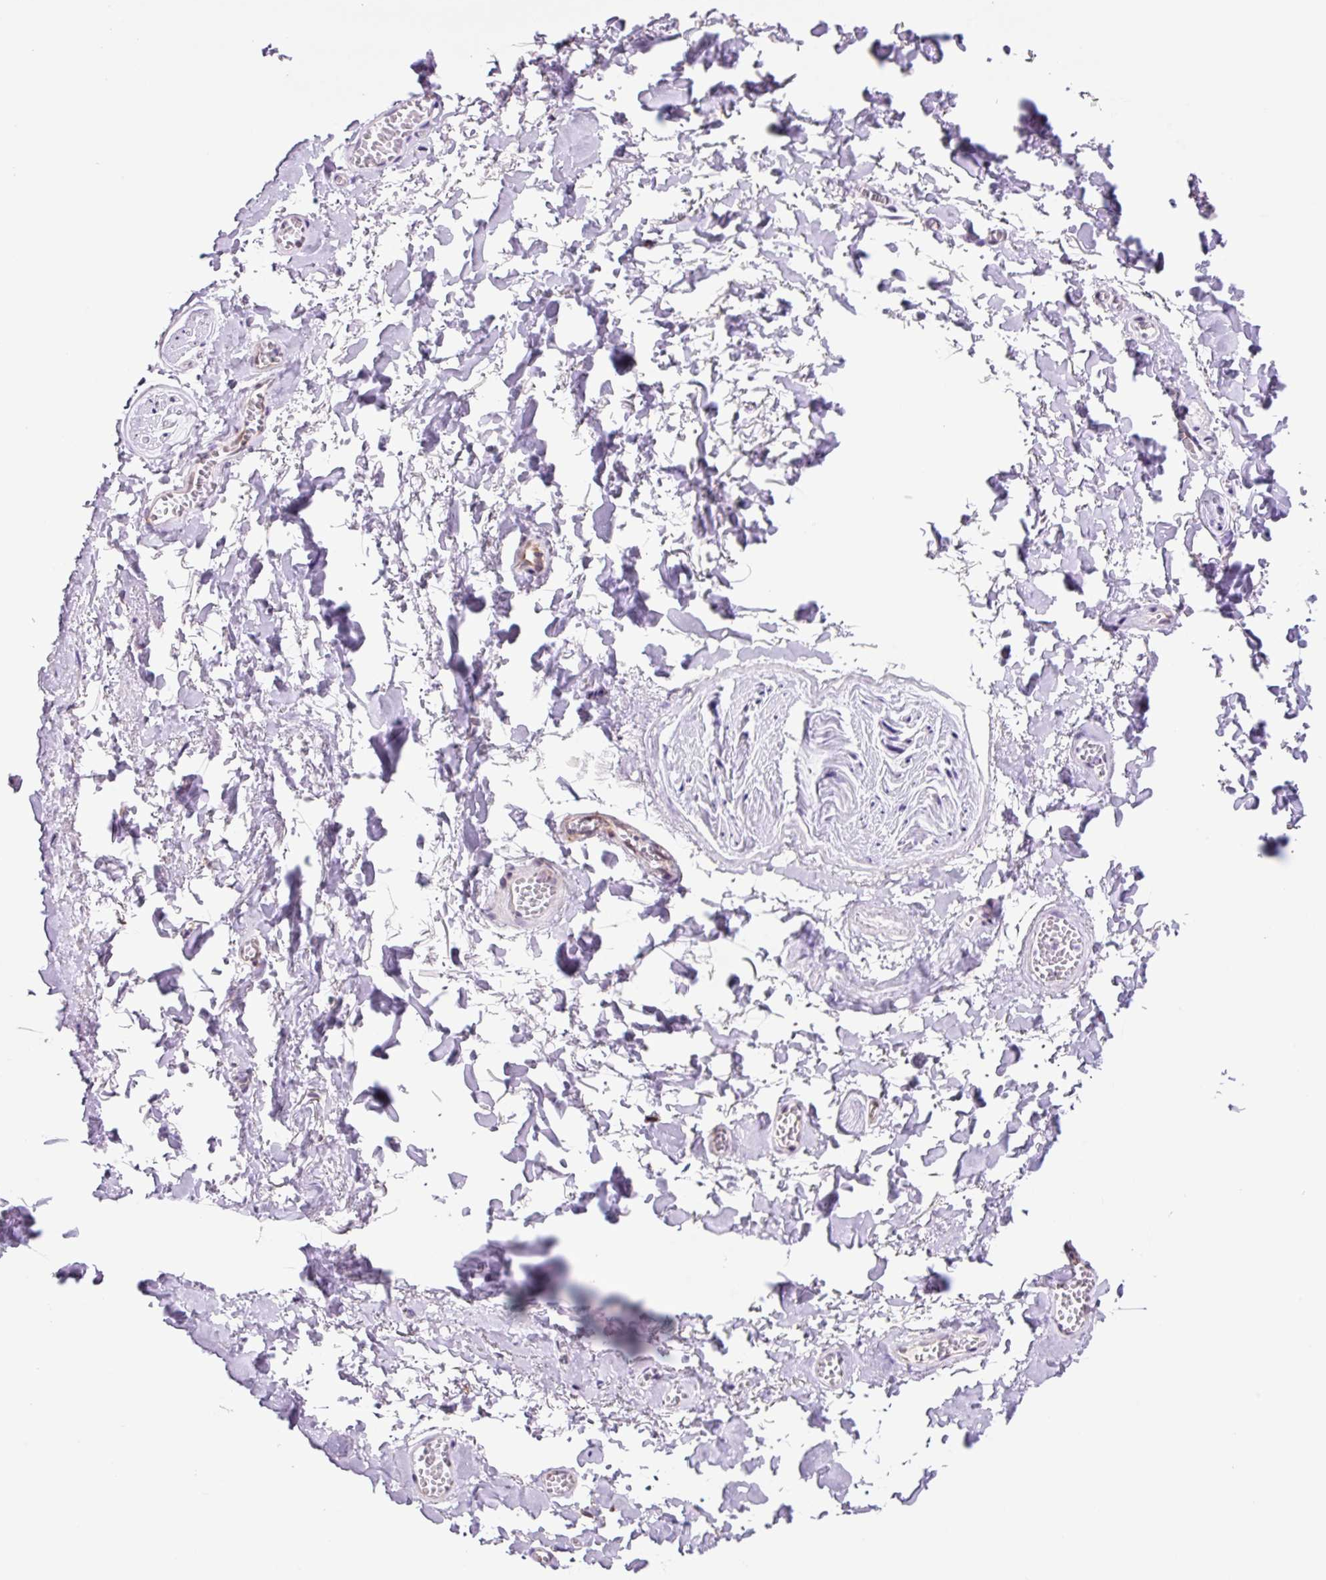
{"staining": {"intensity": "negative", "quantity": "none", "location": "none"}, "tissue": "adipose tissue", "cell_type": "Adipocytes", "image_type": "normal", "snomed": [{"axis": "morphology", "description": "Normal tissue, NOS"}, {"axis": "topography", "description": "Vulva"}, {"axis": "topography", "description": "Vagina"}, {"axis": "topography", "description": "Peripheral nerve tissue"}], "caption": "Human adipose tissue stained for a protein using immunohistochemistry shows no staining in adipocytes.", "gene": "RPL41", "patient": {"sex": "female", "age": 66}}